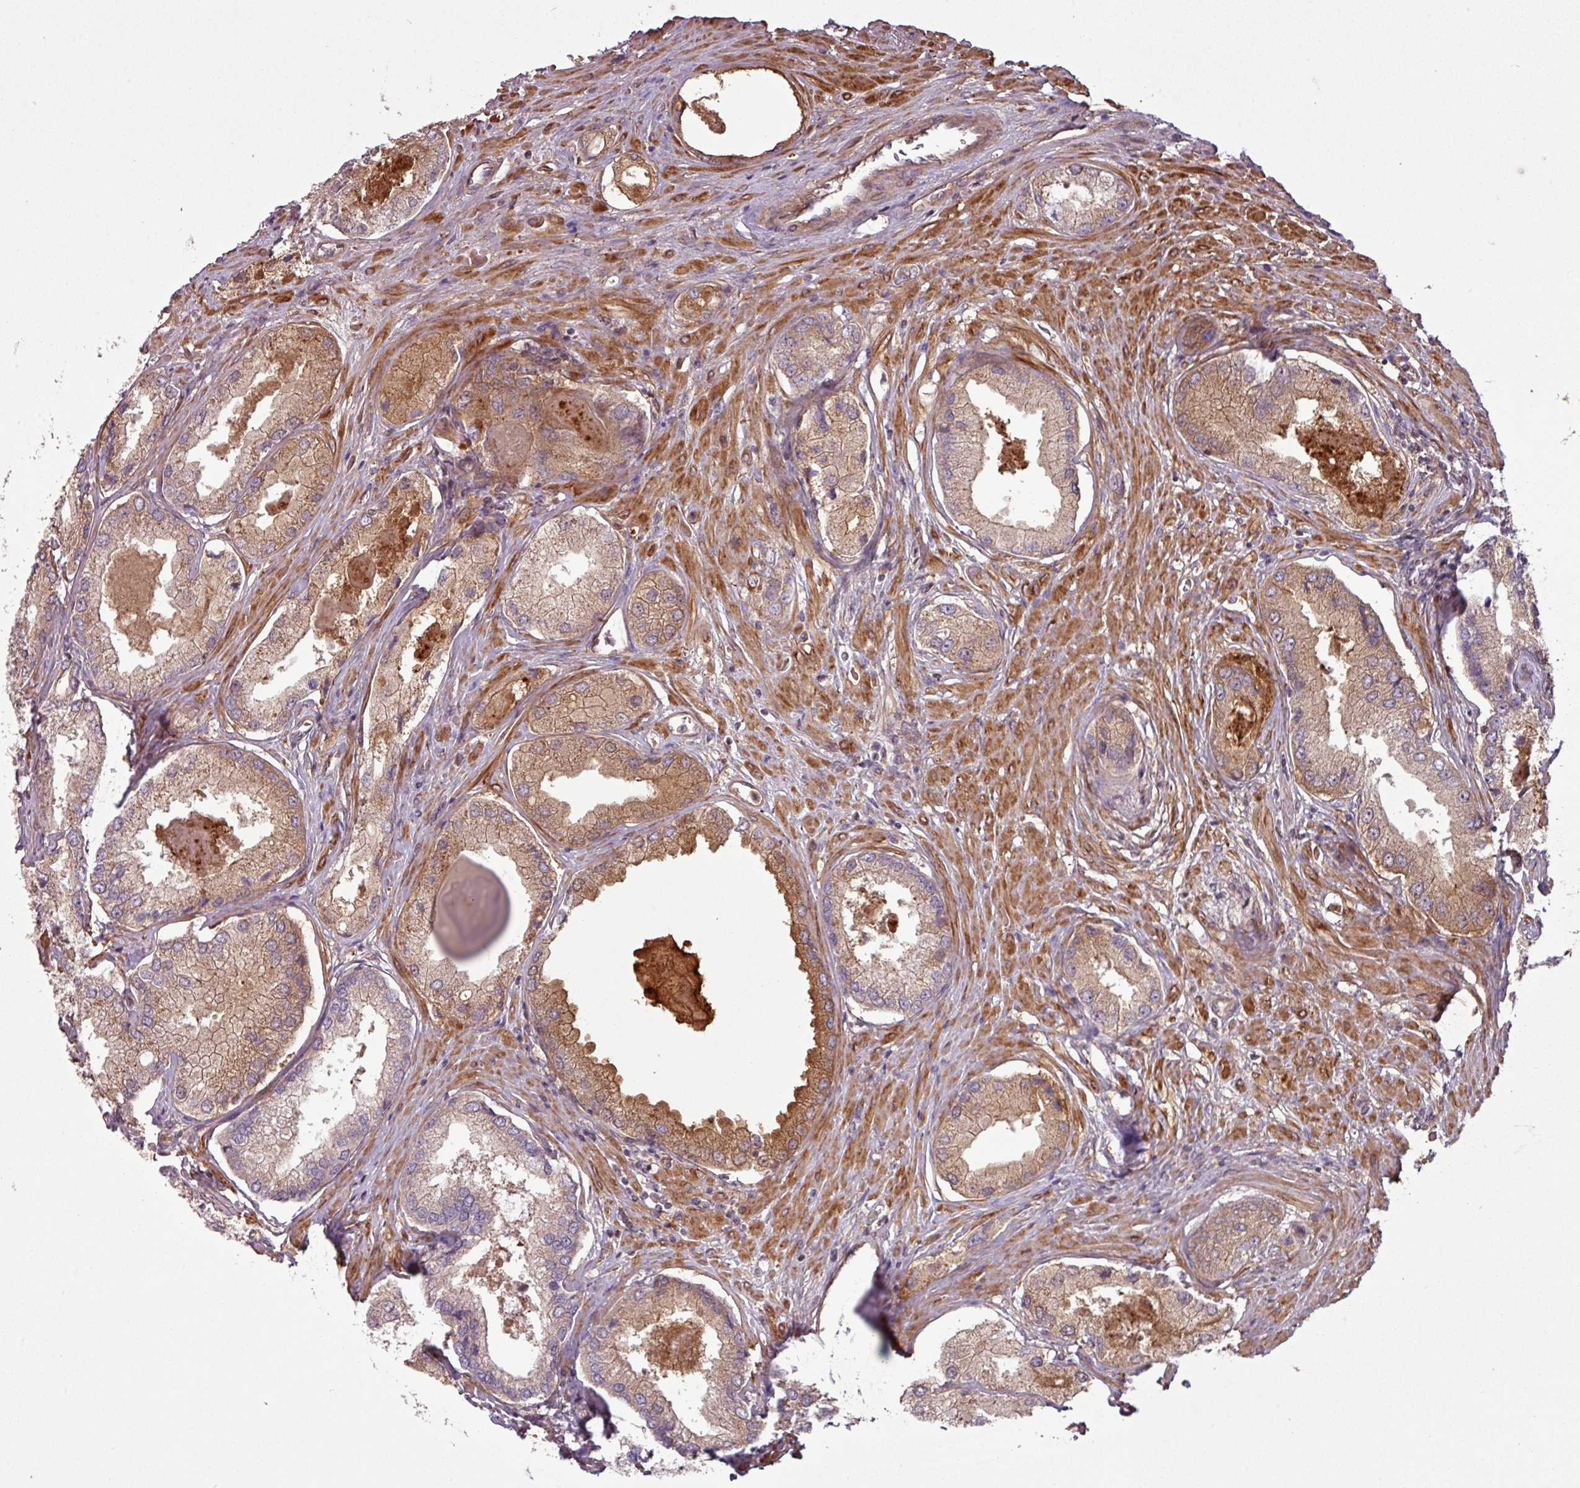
{"staining": {"intensity": "weak", "quantity": "25%-75%", "location": "cytoplasmic/membranous"}, "tissue": "prostate cancer", "cell_type": "Tumor cells", "image_type": "cancer", "snomed": [{"axis": "morphology", "description": "Adenocarcinoma, Low grade"}, {"axis": "topography", "description": "Prostate"}], "caption": "Immunohistochemical staining of adenocarcinoma (low-grade) (prostate) exhibits low levels of weak cytoplasmic/membranous expression in about 25%-75% of tumor cells.", "gene": "SNRNP25", "patient": {"sex": "male", "age": 68}}